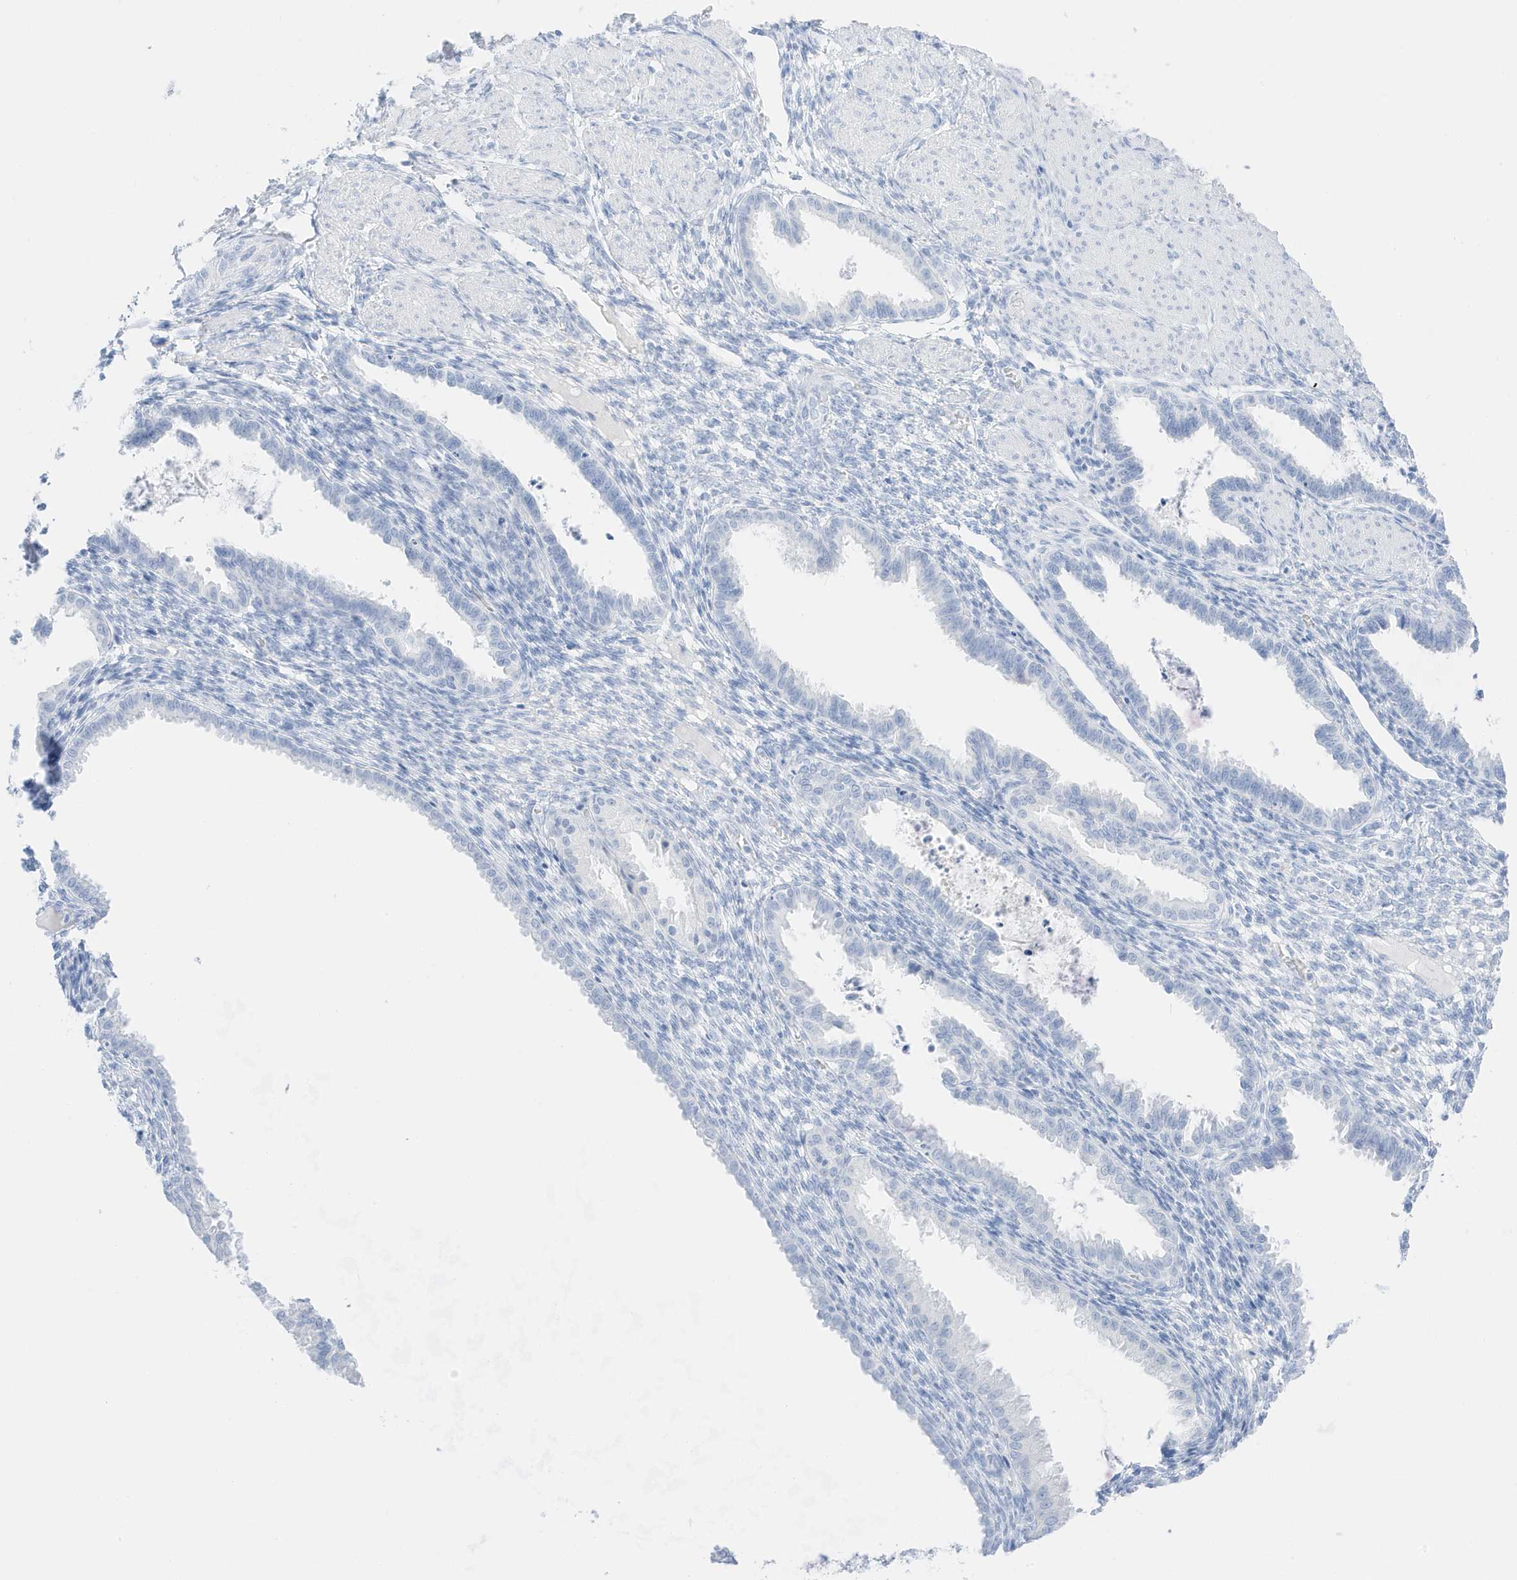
{"staining": {"intensity": "negative", "quantity": "none", "location": "none"}, "tissue": "endometrium", "cell_type": "Cells in endometrial stroma", "image_type": "normal", "snomed": [{"axis": "morphology", "description": "Normal tissue, NOS"}, {"axis": "topography", "description": "Endometrium"}], "caption": "Immunohistochemistry (IHC) image of benign human endometrium stained for a protein (brown), which displays no staining in cells in endometrial stroma.", "gene": "SLC22A13", "patient": {"sex": "female", "age": 33}}